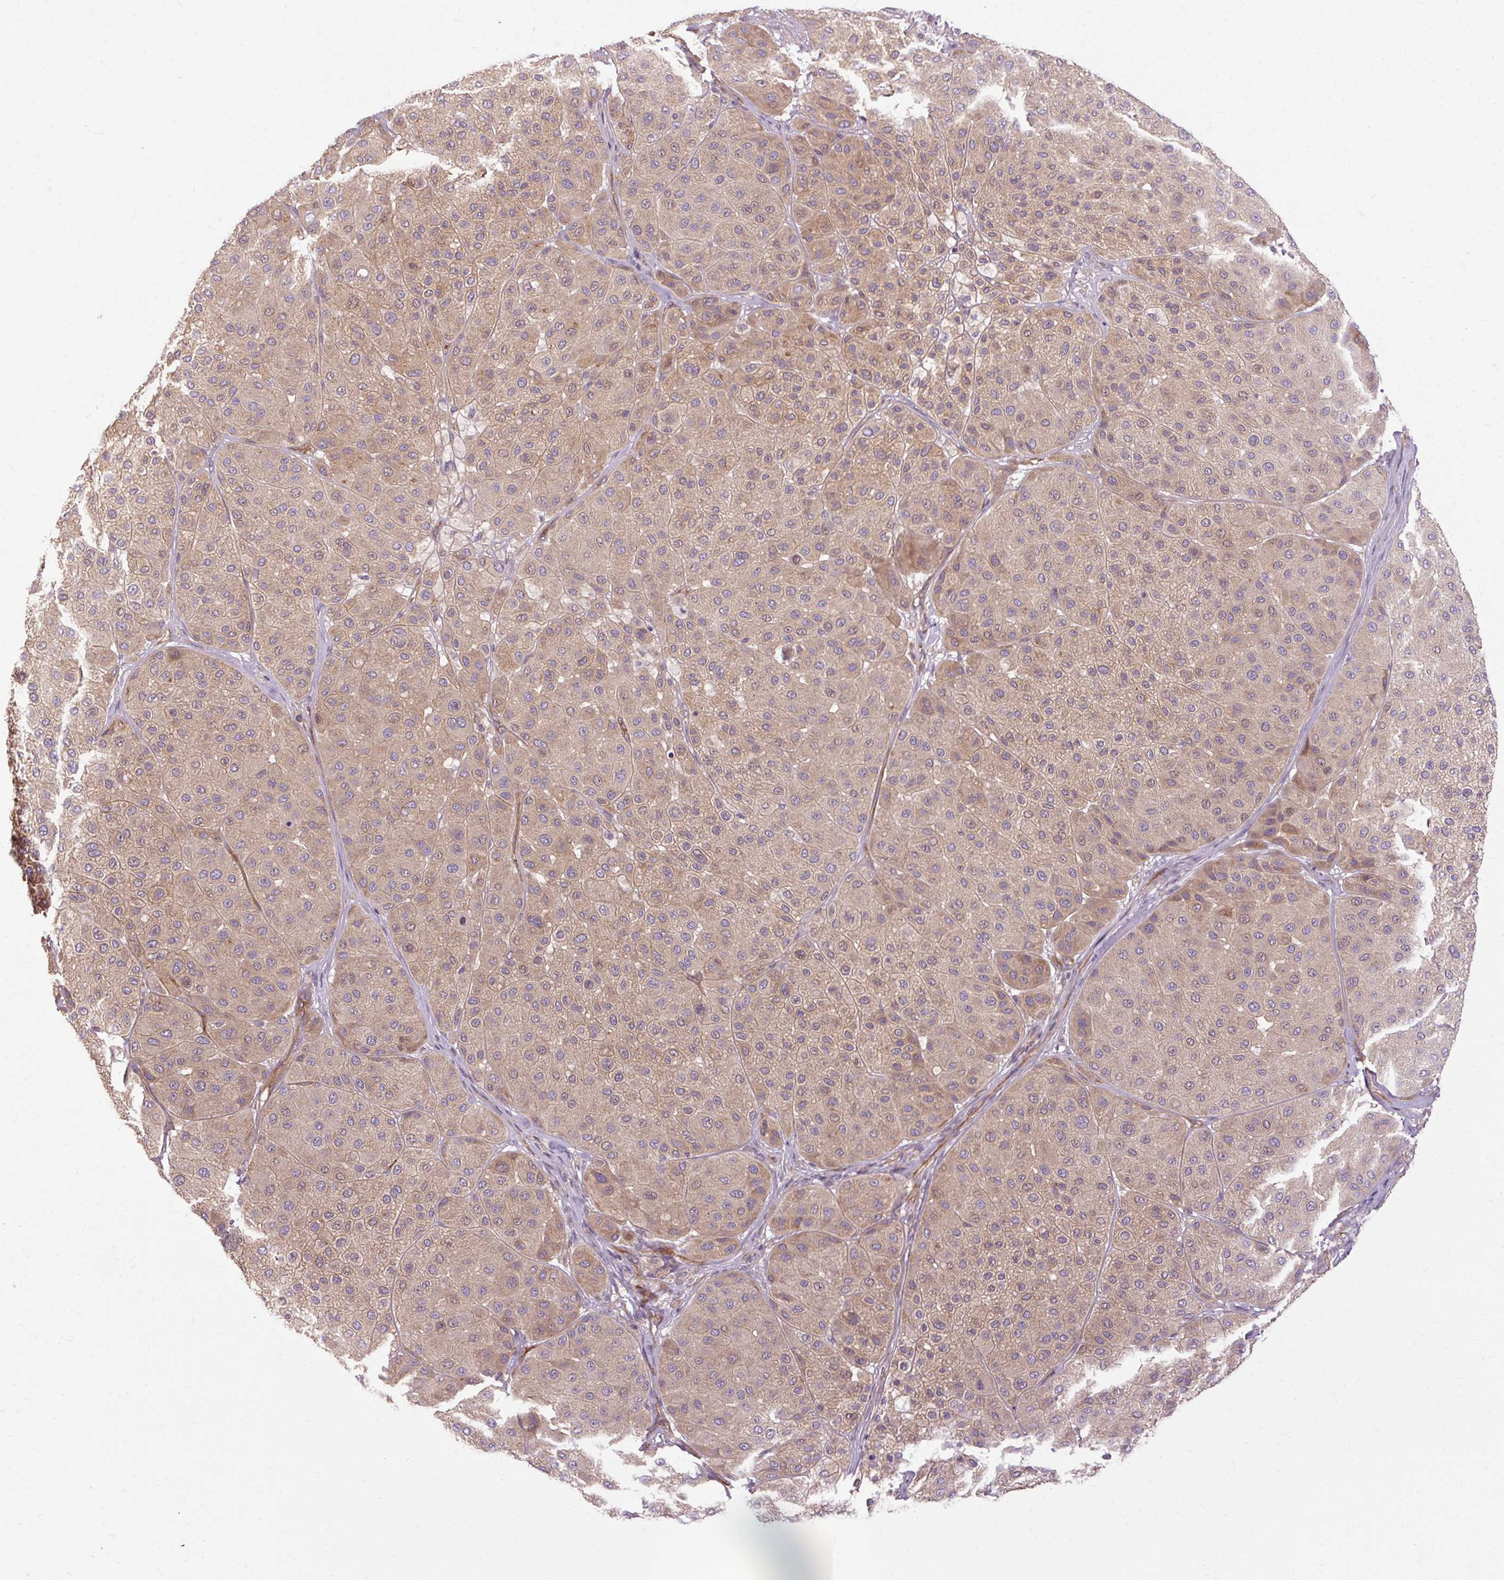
{"staining": {"intensity": "weak", "quantity": ">75%", "location": "cytoplasmic/membranous,nuclear"}, "tissue": "melanoma", "cell_type": "Tumor cells", "image_type": "cancer", "snomed": [{"axis": "morphology", "description": "Malignant melanoma, Metastatic site"}, {"axis": "topography", "description": "Smooth muscle"}], "caption": "Protein positivity by immunohistochemistry exhibits weak cytoplasmic/membranous and nuclear expression in approximately >75% of tumor cells in melanoma.", "gene": "CCDC93", "patient": {"sex": "male", "age": 41}}